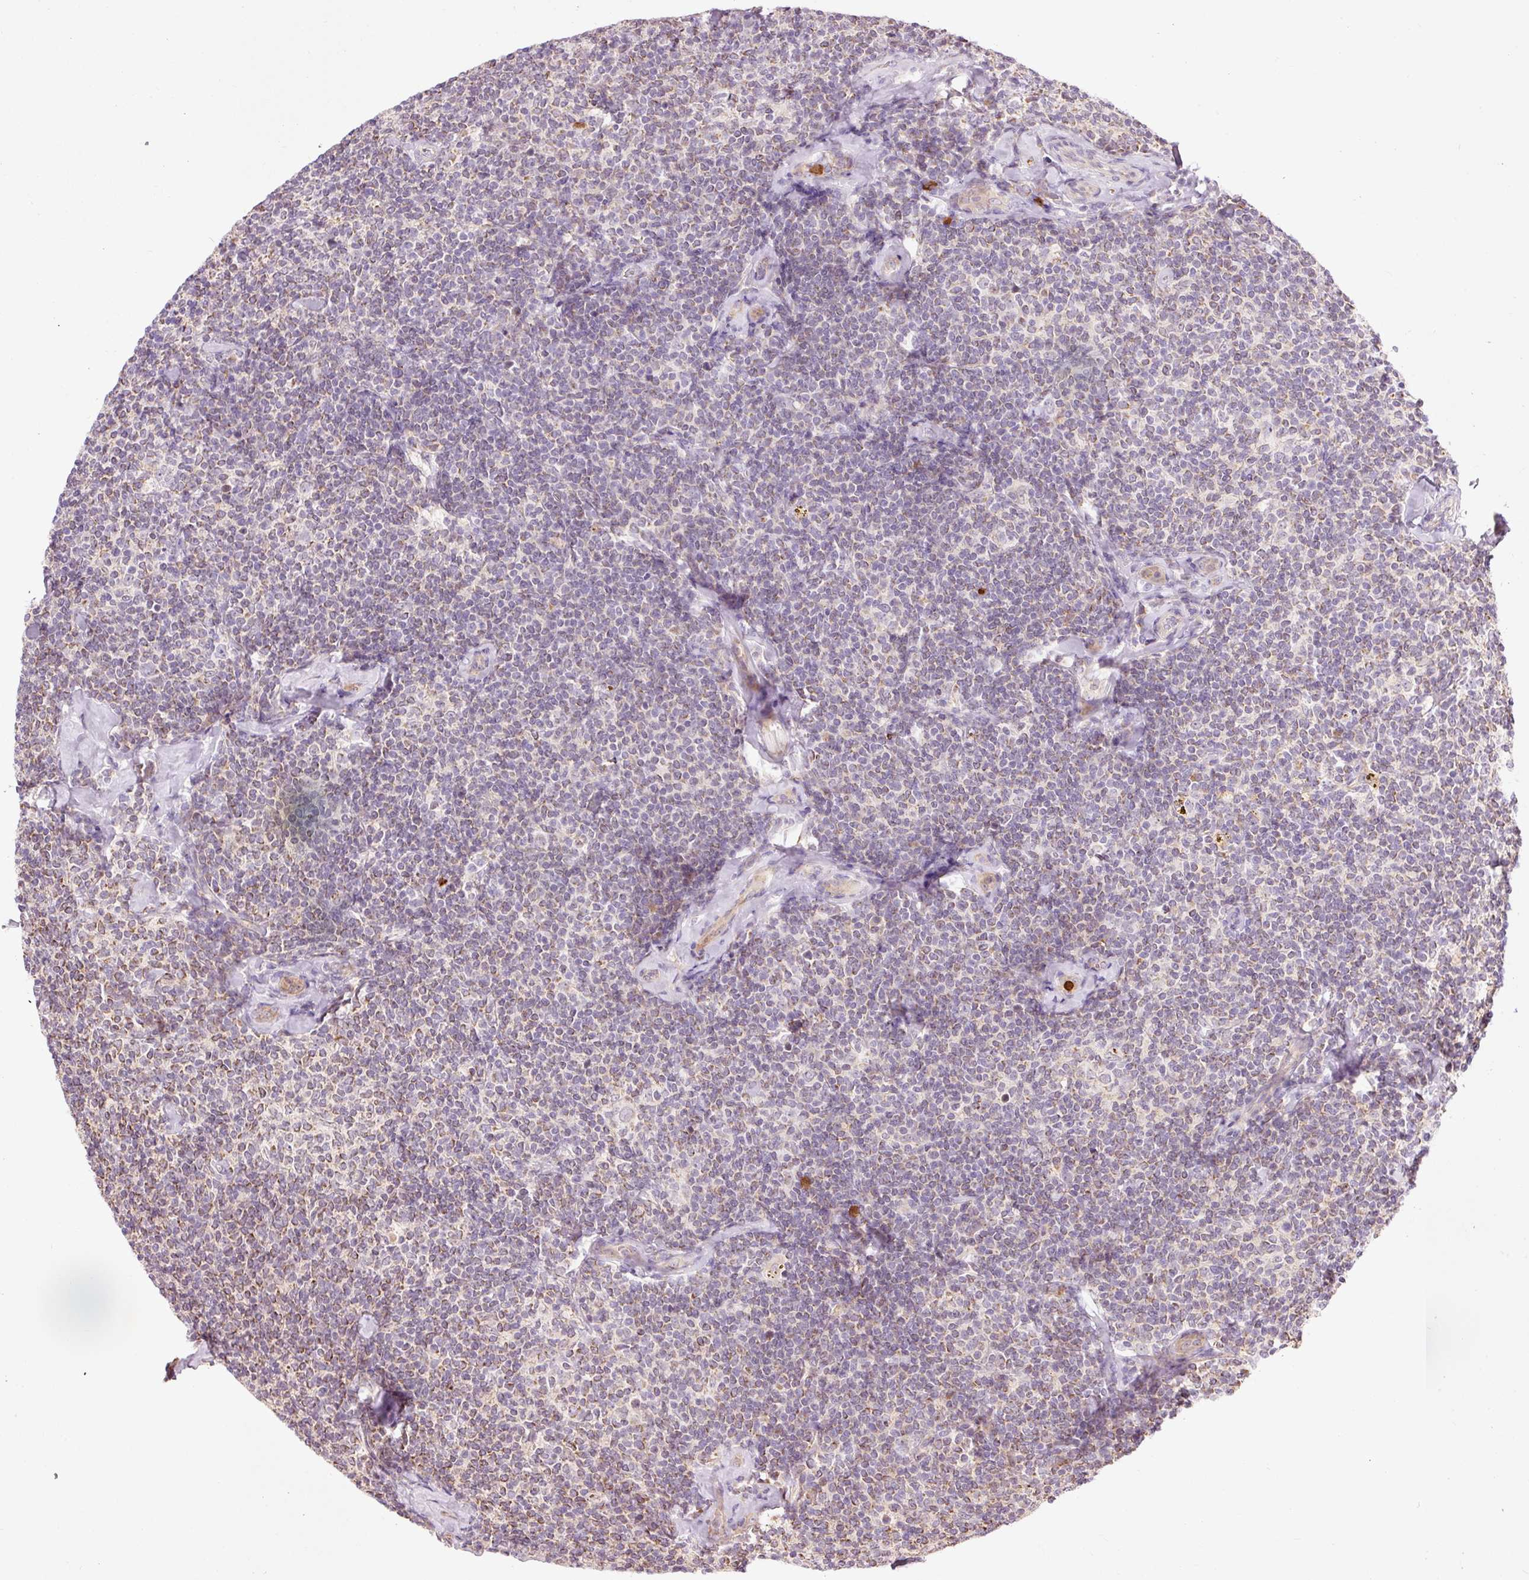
{"staining": {"intensity": "moderate", "quantity": "<25%", "location": "cytoplasmic/membranous"}, "tissue": "lymphoma", "cell_type": "Tumor cells", "image_type": "cancer", "snomed": [{"axis": "morphology", "description": "Malignant lymphoma, non-Hodgkin's type, Low grade"}, {"axis": "topography", "description": "Lymph node"}], "caption": "Protein expression analysis of human malignant lymphoma, non-Hodgkin's type (low-grade) reveals moderate cytoplasmic/membranous positivity in about <25% of tumor cells.", "gene": "PRDX5", "patient": {"sex": "female", "age": 56}}